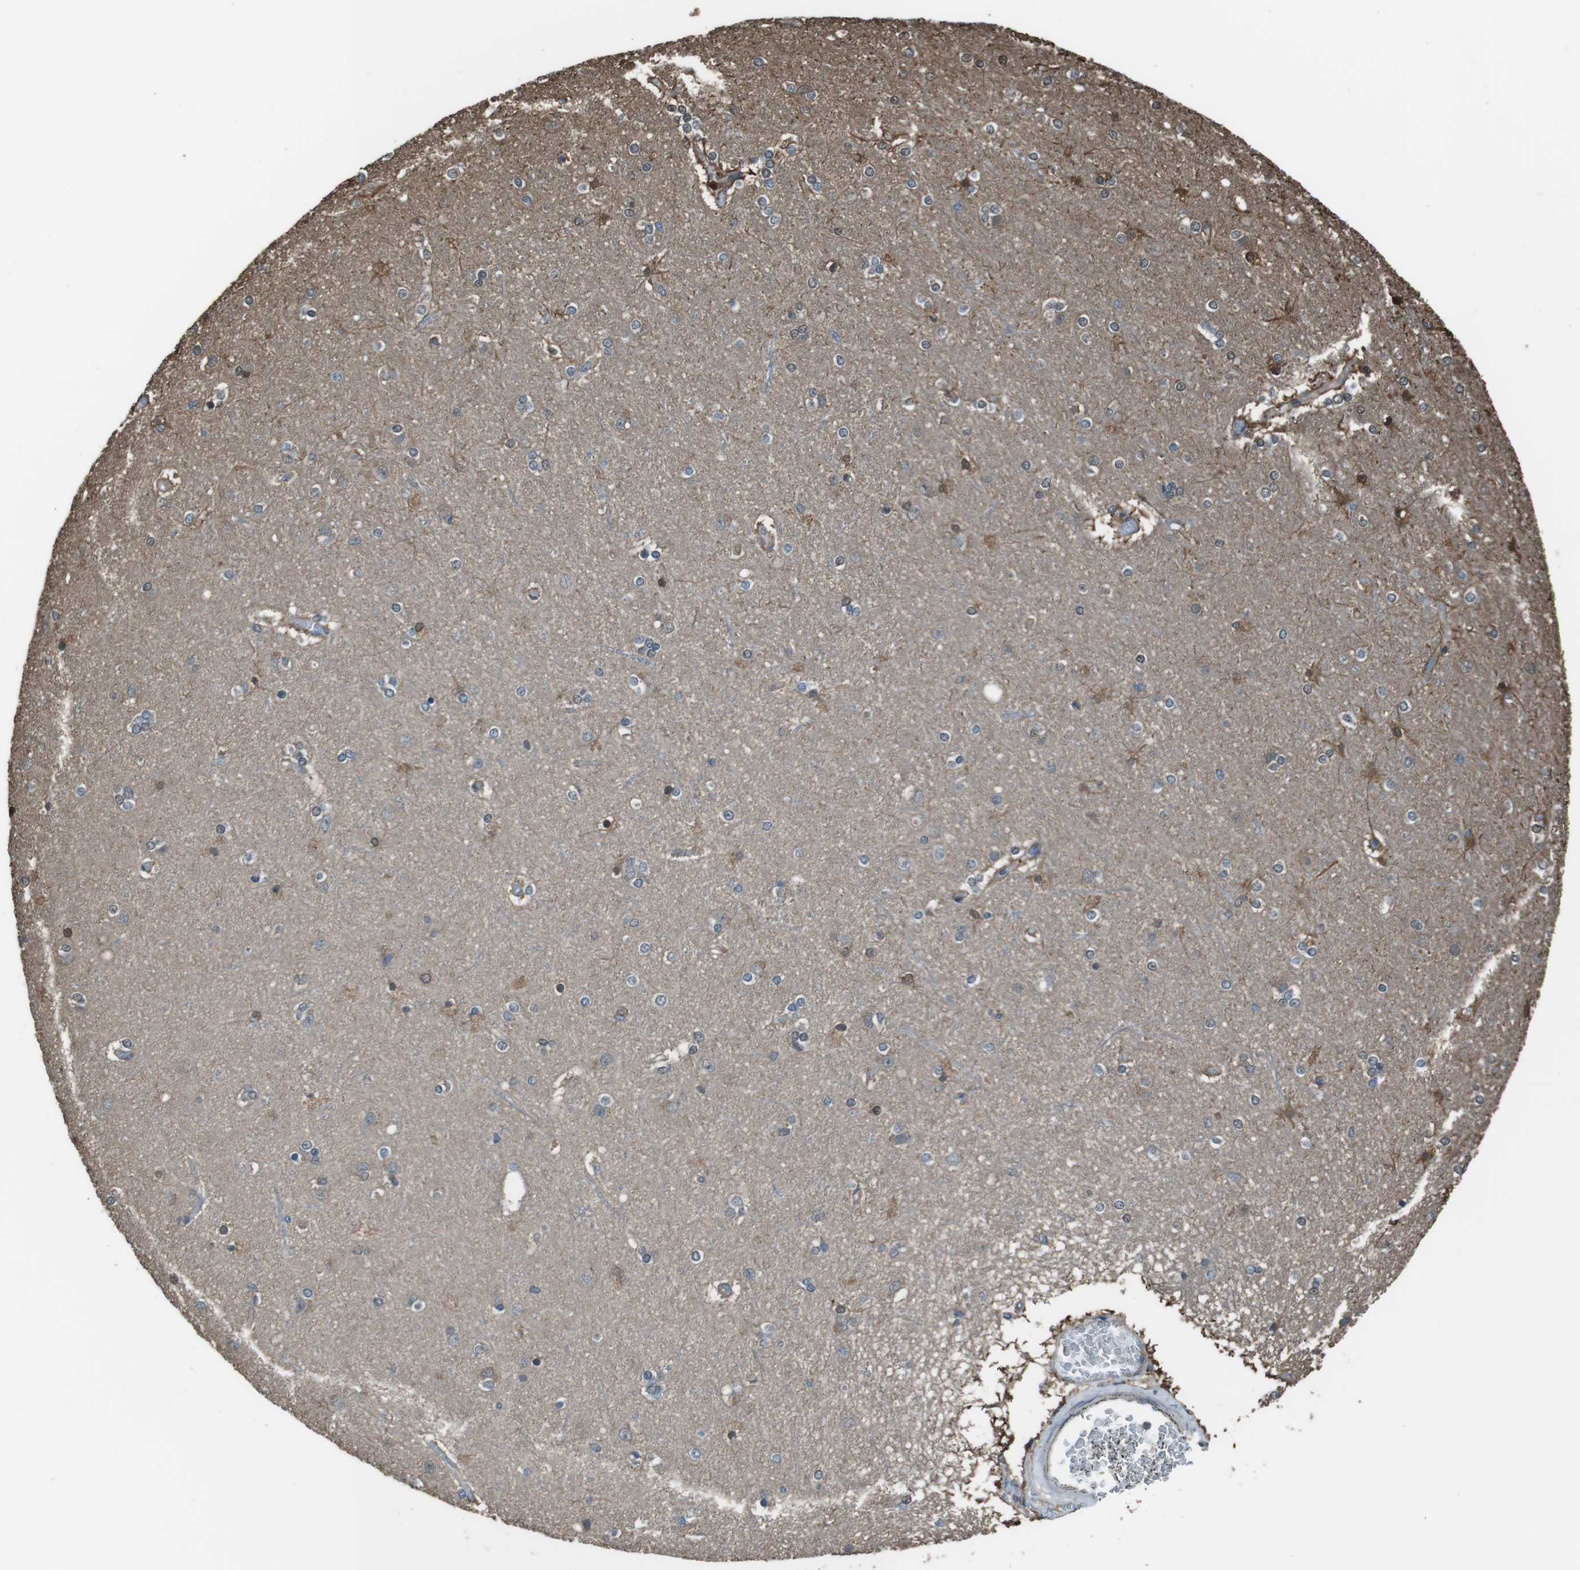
{"staining": {"intensity": "weak", "quantity": "<25%", "location": "cytoplasmic/membranous"}, "tissue": "cerebral cortex", "cell_type": "Endothelial cells", "image_type": "normal", "snomed": [{"axis": "morphology", "description": "Normal tissue, NOS"}, {"axis": "topography", "description": "Cerebral cortex"}], "caption": "Immunohistochemical staining of unremarkable cerebral cortex demonstrates no significant staining in endothelial cells. (DAB (3,3'-diaminobenzidine) IHC visualized using brightfield microscopy, high magnification).", "gene": "TWSG1", "patient": {"sex": "female", "age": 54}}